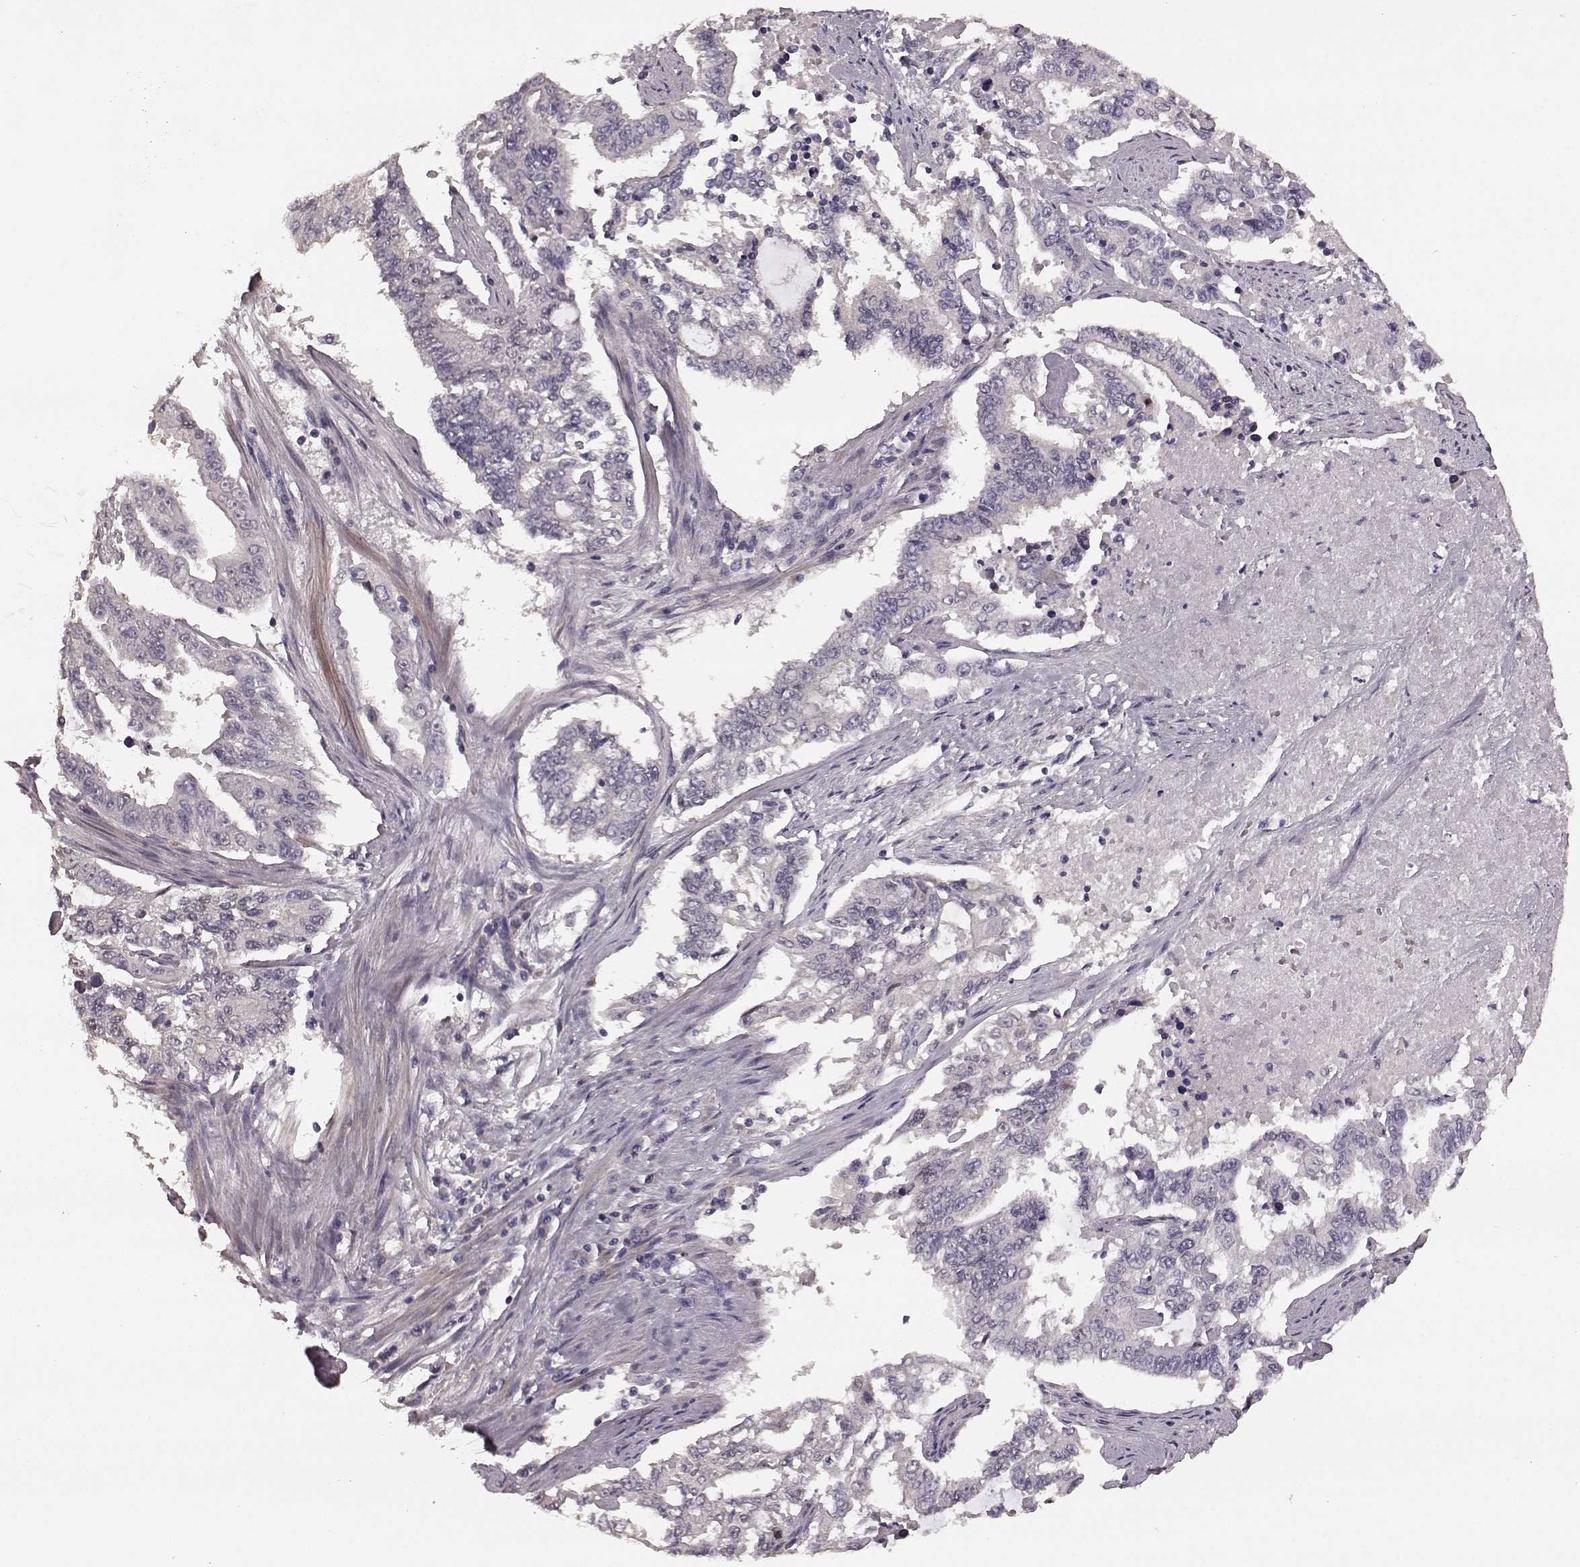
{"staining": {"intensity": "negative", "quantity": "none", "location": "none"}, "tissue": "endometrial cancer", "cell_type": "Tumor cells", "image_type": "cancer", "snomed": [{"axis": "morphology", "description": "Adenocarcinoma, NOS"}, {"axis": "topography", "description": "Uterus"}], "caption": "The photomicrograph demonstrates no significant staining in tumor cells of adenocarcinoma (endometrial). (Immunohistochemistry (ihc), brightfield microscopy, high magnification).", "gene": "SLC52A3", "patient": {"sex": "female", "age": 59}}